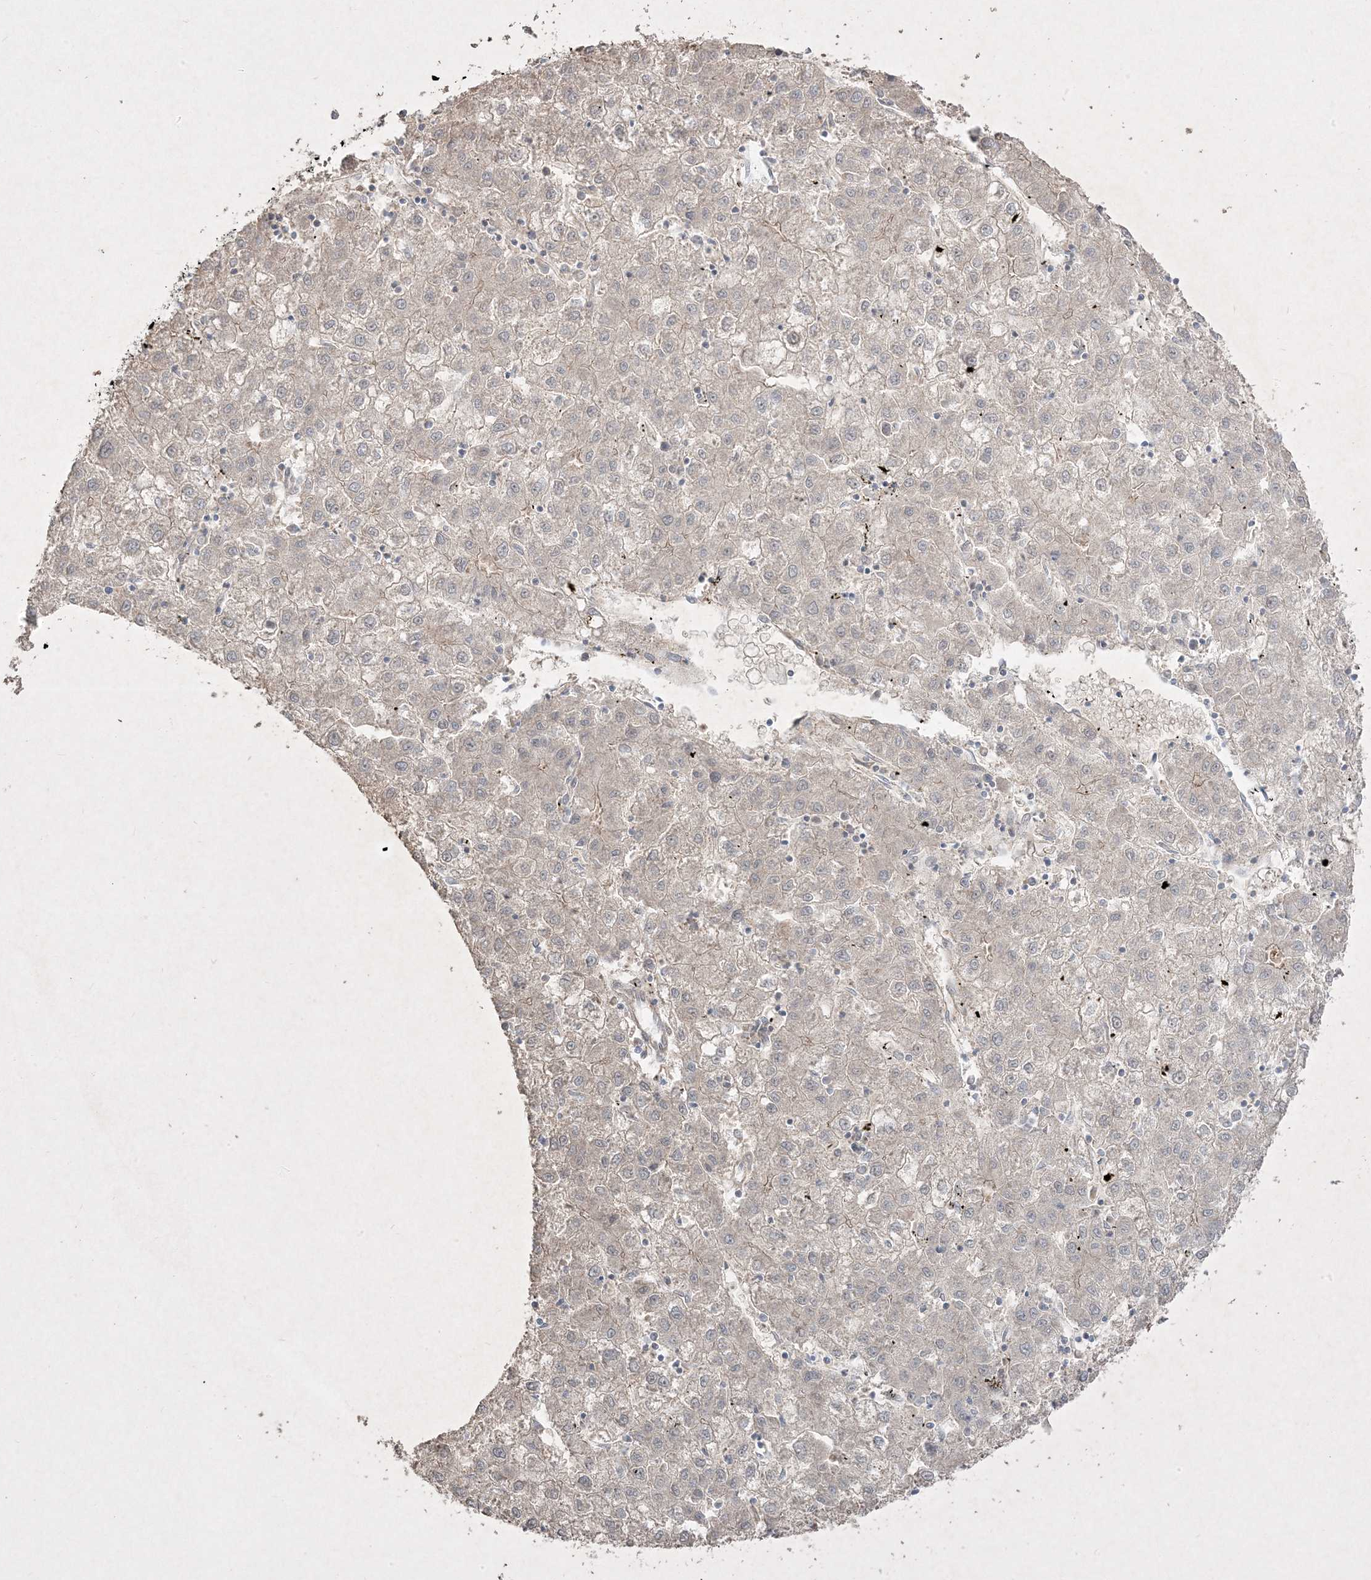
{"staining": {"intensity": "negative", "quantity": "none", "location": "none"}, "tissue": "liver cancer", "cell_type": "Tumor cells", "image_type": "cancer", "snomed": [{"axis": "morphology", "description": "Carcinoma, Hepatocellular, NOS"}, {"axis": "topography", "description": "Liver"}], "caption": "Tumor cells show no significant expression in liver hepatocellular carcinoma.", "gene": "RGL4", "patient": {"sex": "male", "age": 72}}